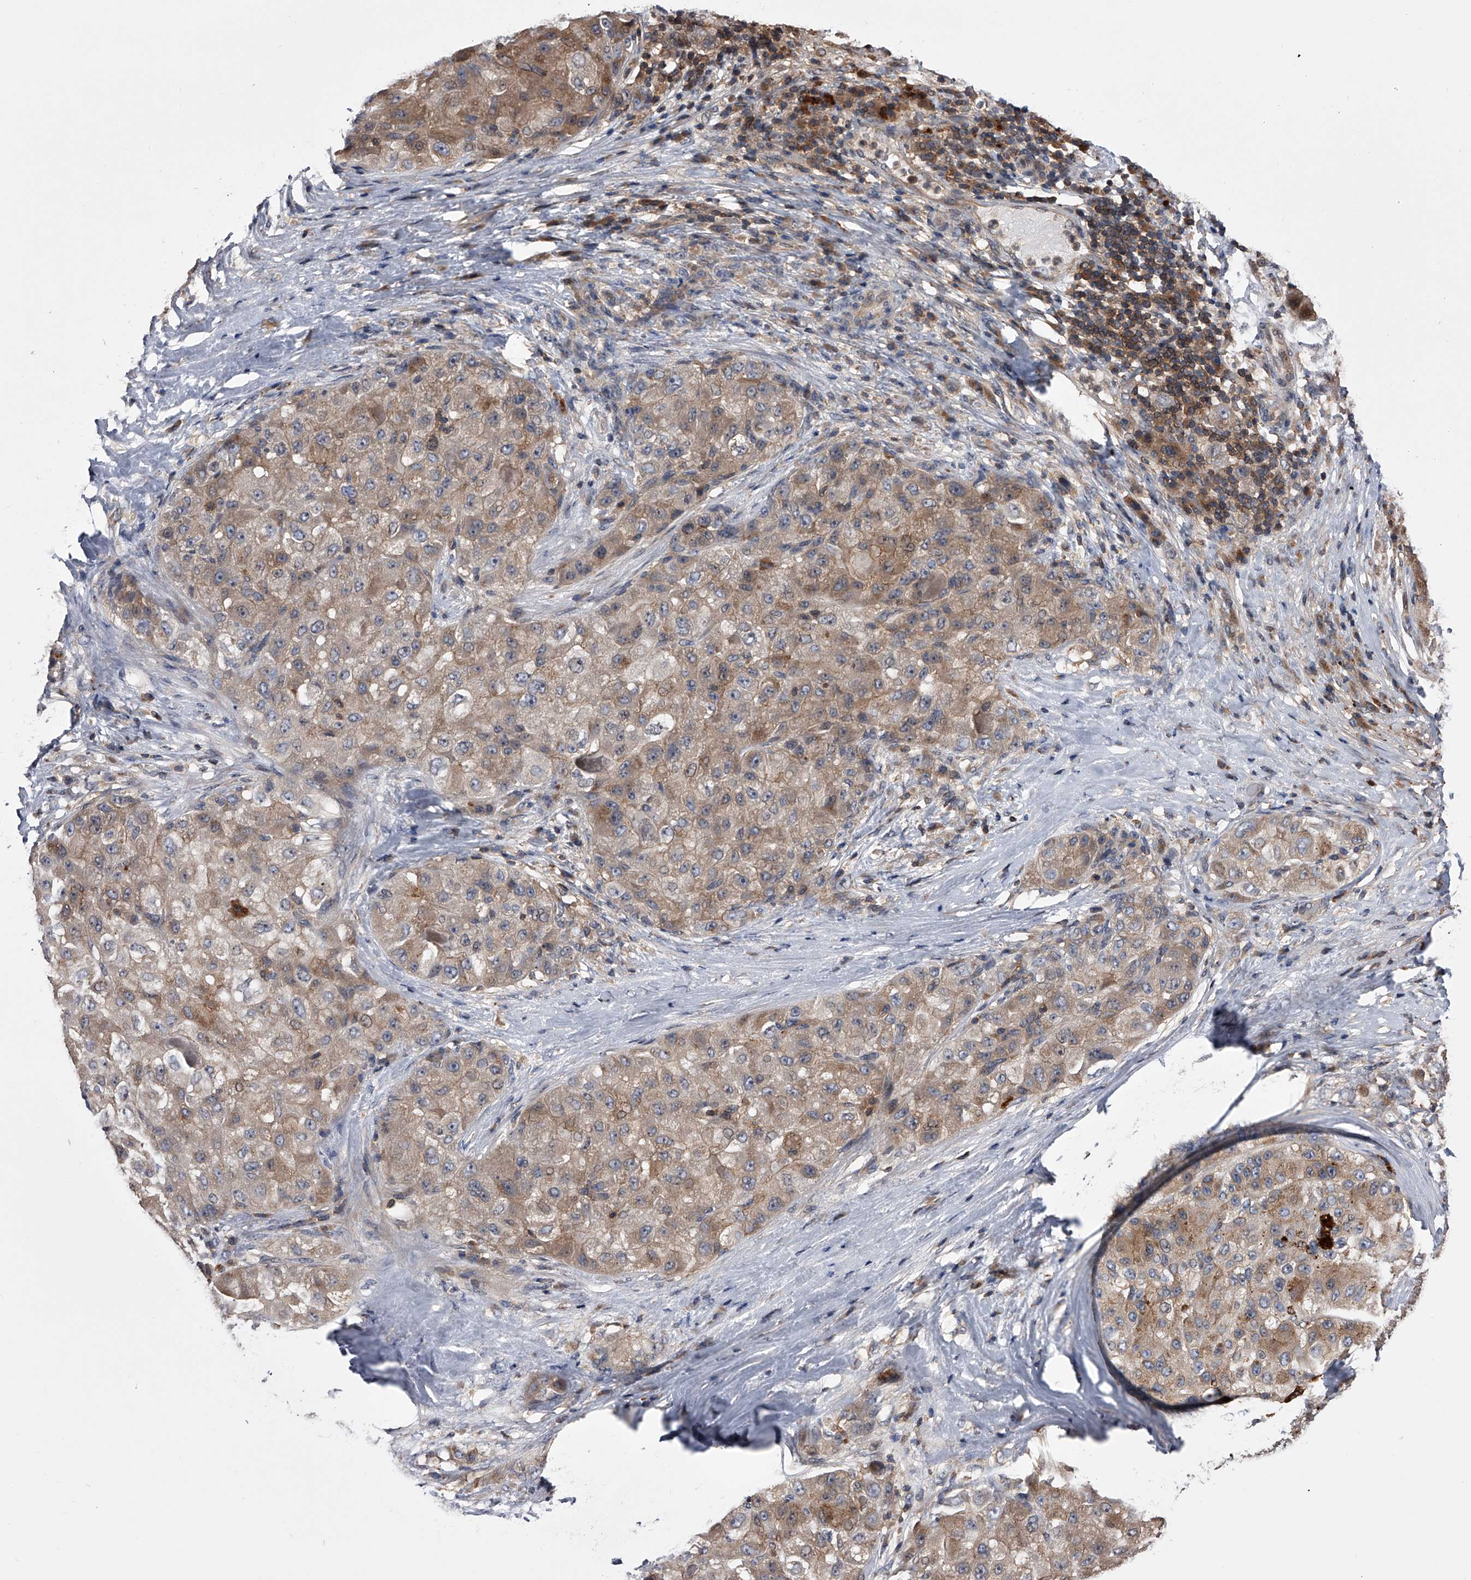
{"staining": {"intensity": "weak", "quantity": ">75%", "location": "cytoplasmic/membranous"}, "tissue": "liver cancer", "cell_type": "Tumor cells", "image_type": "cancer", "snomed": [{"axis": "morphology", "description": "Carcinoma, Hepatocellular, NOS"}, {"axis": "topography", "description": "Liver"}], "caption": "Tumor cells display low levels of weak cytoplasmic/membranous staining in approximately >75% of cells in human liver cancer. (Brightfield microscopy of DAB IHC at high magnification).", "gene": "PAN3", "patient": {"sex": "male", "age": 80}}